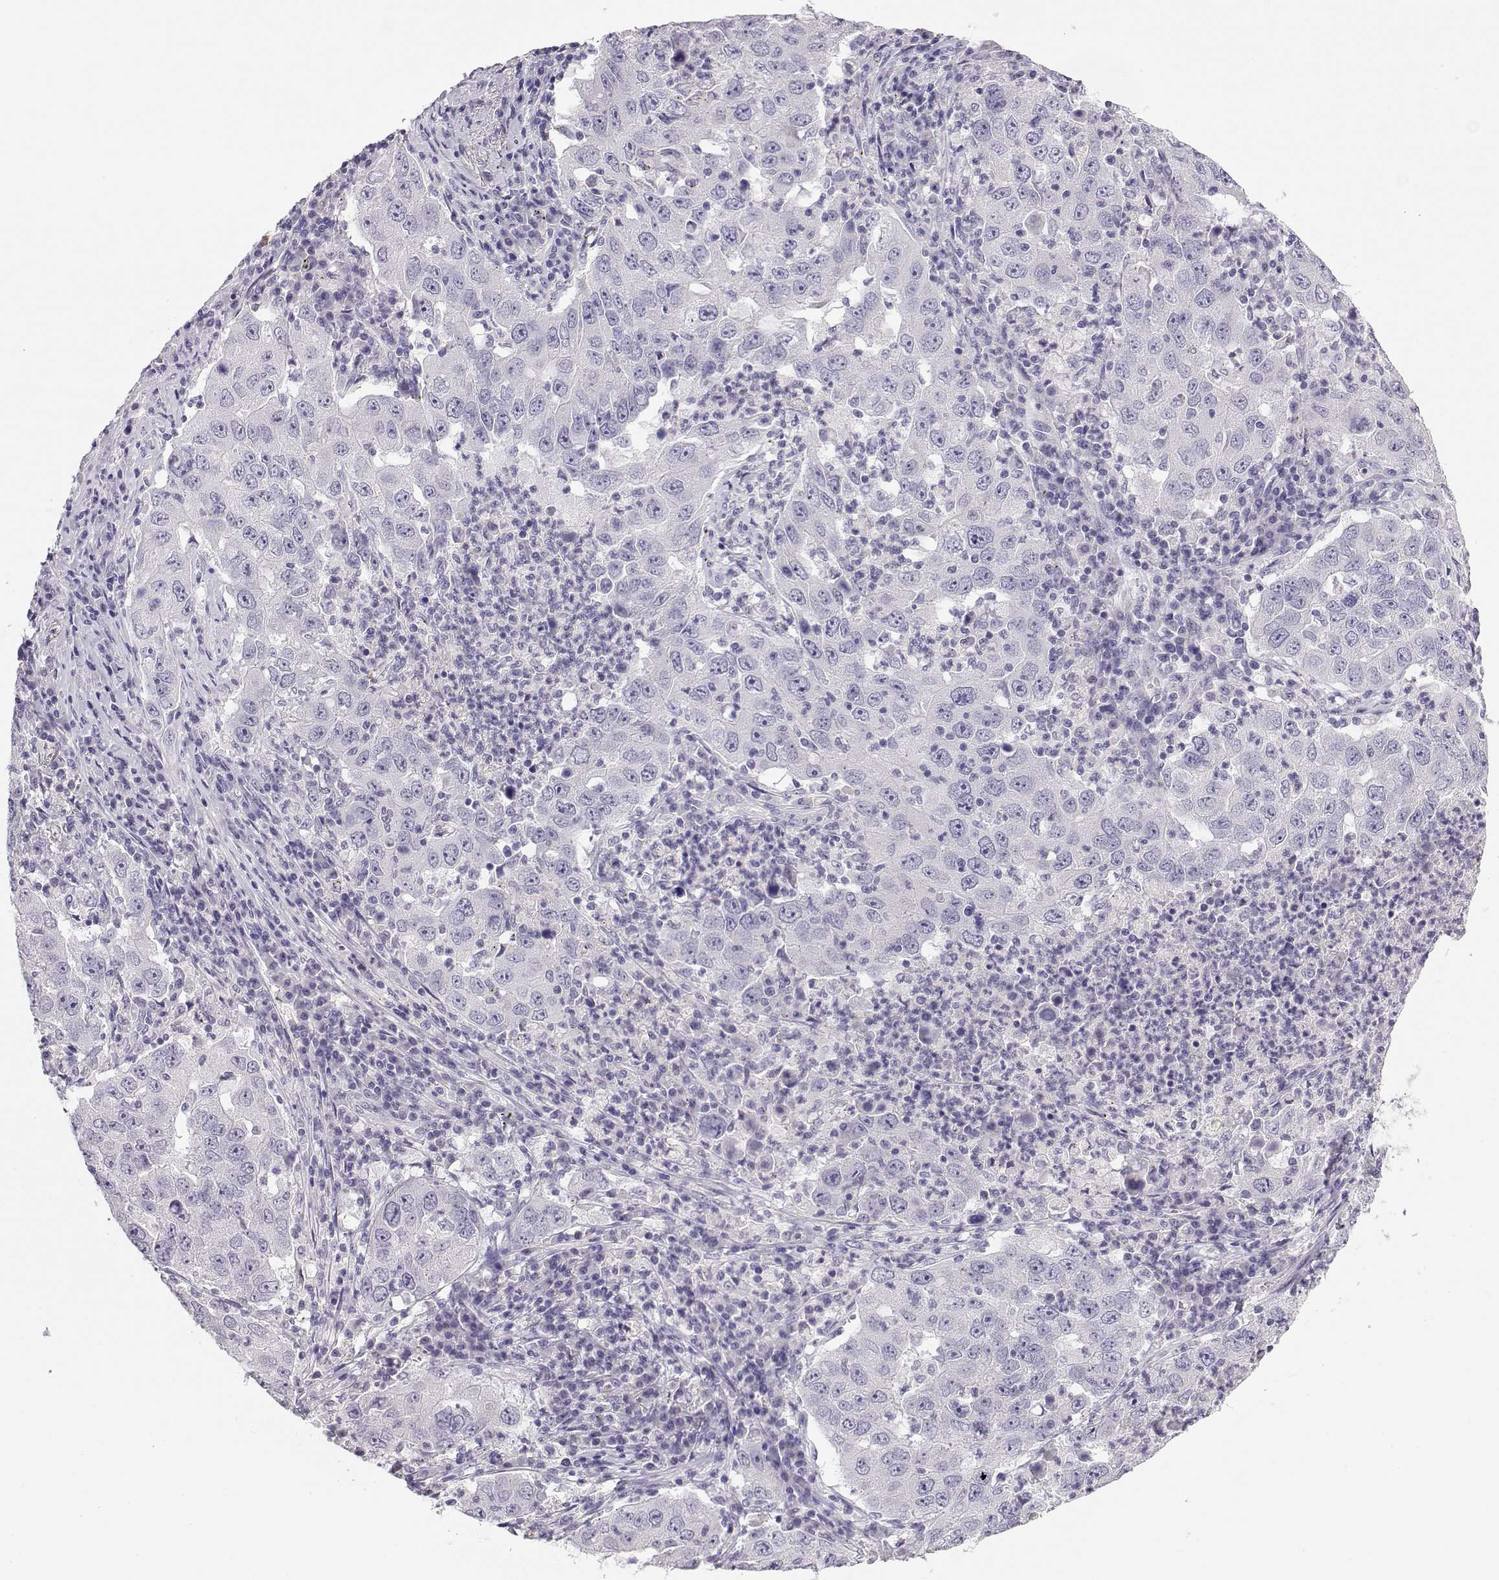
{"staining": {"intensity": "negative", "quantity": "none", "location": "none"}, "tissue": "lung cancer", "cell_type": "Tumor cells", "image_type": "cancer", "snomed": [{"axis": "morphology", "description": "Adenocarcinoma, NOS"}, {"axis": "topography", "description": "Lung"}], "caption": "A histopathology image of lung cancer (adenocarcinoma) stained for a protein reveals no brown staining in tumor cells.", "gene": "ENDOU", "patient": {"sex": "male", "age": 73}}